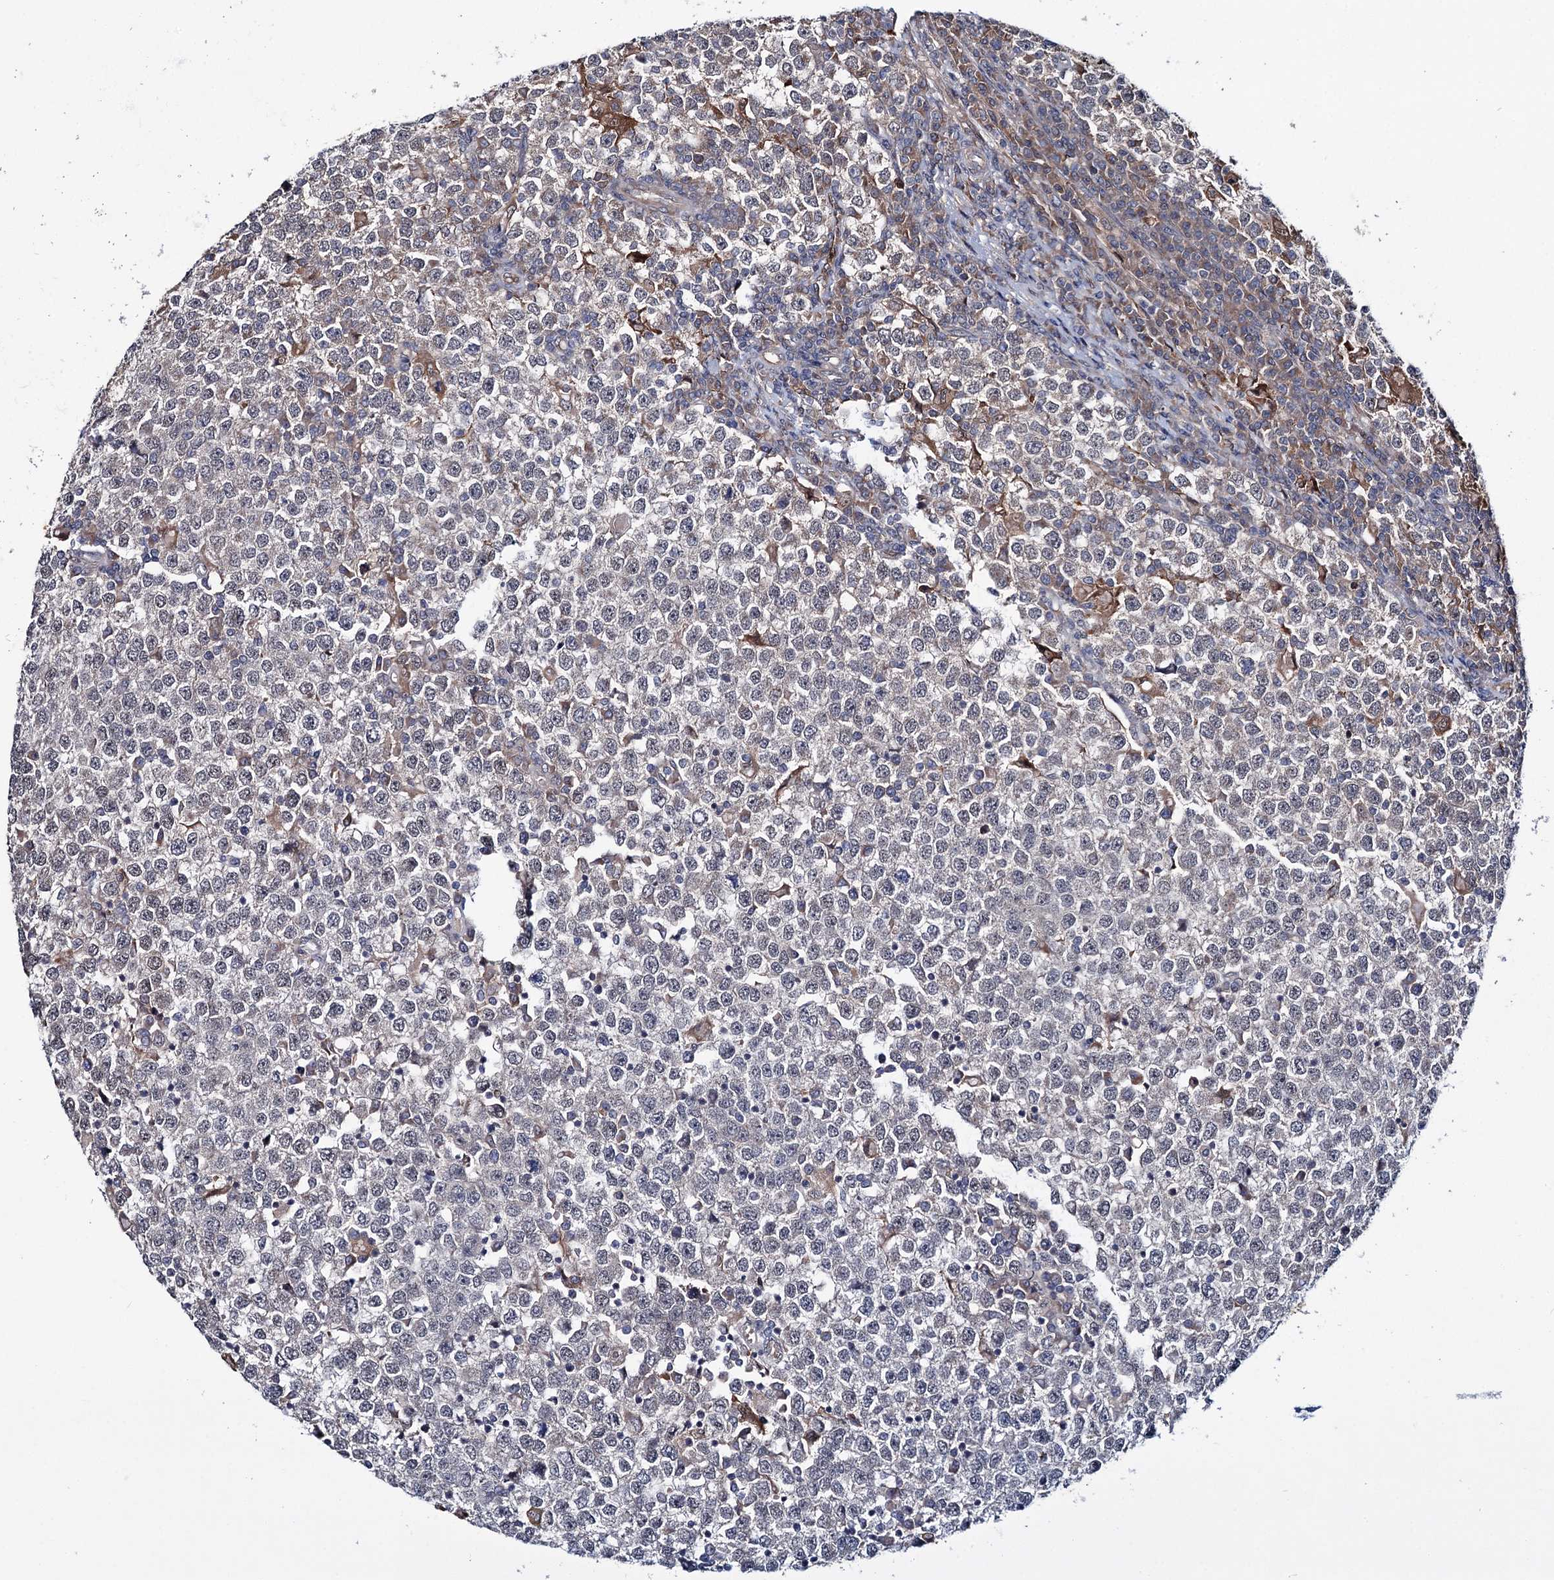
{"staining": {"intensity": "negative", "quantity": "none", "location": "none"}, "tissue": "testis cancer", "cell_type": "Tumor cells", "image_type": "cancer", "snomed": [{"axis": "morphology", "description": "Seminoma, NOS"}, {"axis": "topography", "description": "Testis"}], "caption": "This is a micrograph of immunohistochemistry staining of seminoma (testis), which shows no positivity in tumor cells.", "gene": "PTPN3", "patient": {"sex": "male", "age": 65}}